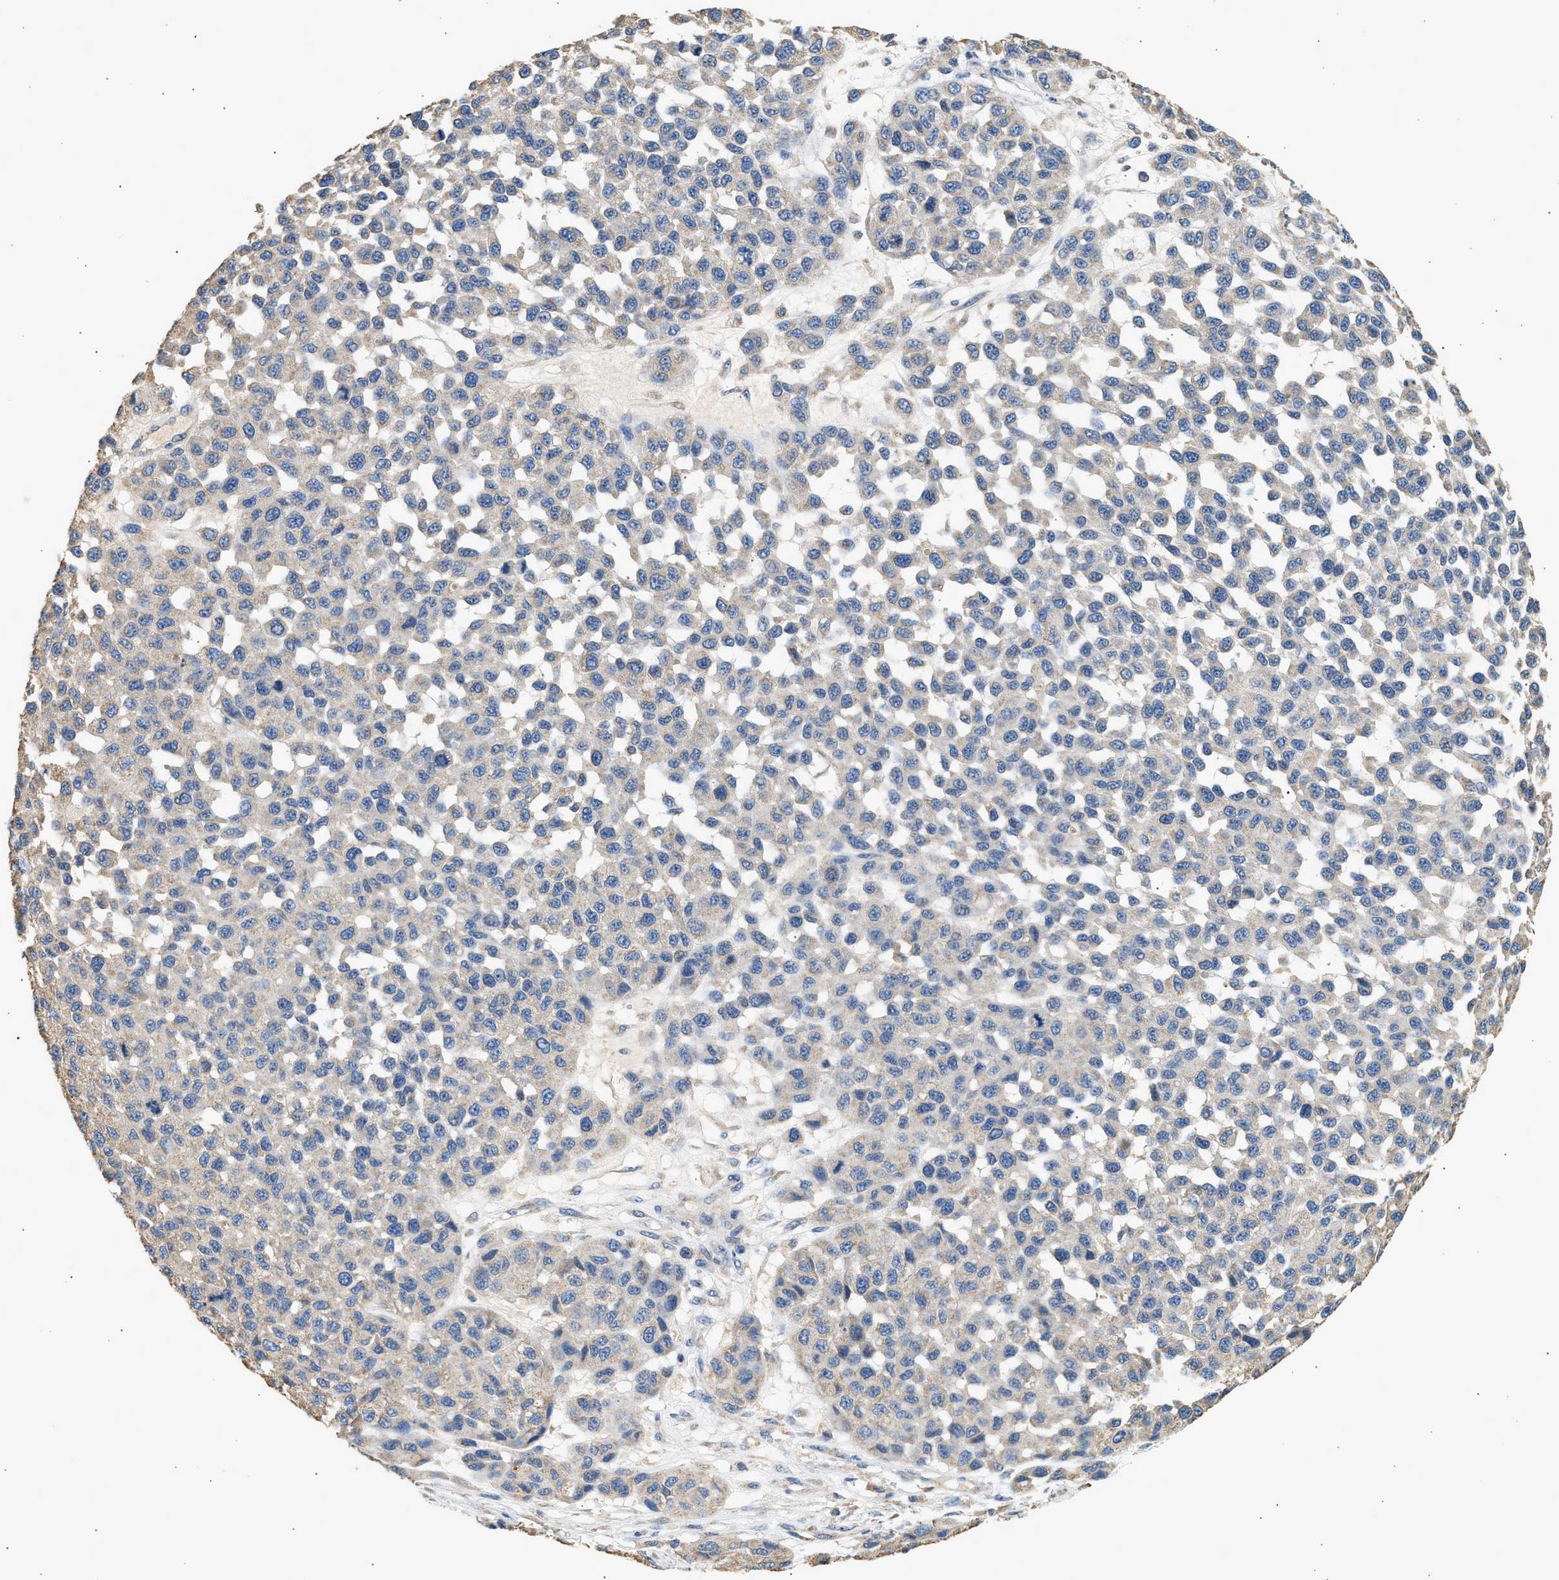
{"staining": {"intensity": "negative", "quantity": "none", "location": "none"}, "tissue": "melanoma", "cell_type": "Tumor cells", "image_type": "cancer", "snomed": [{"axis": "morphology", "description": "Malignant melanoma, NOS"}, {"axis": "topography", "description": "Skin"}], "caption": "There is no significant positivity in tumor cells of malignant melanoma. (DAB (3,3'-diaminobenzidine) IHC visualized using brightfield microscopy, high magnification).", "gene": "WDR31", "patient": {"sex": "male", "age": 62}}